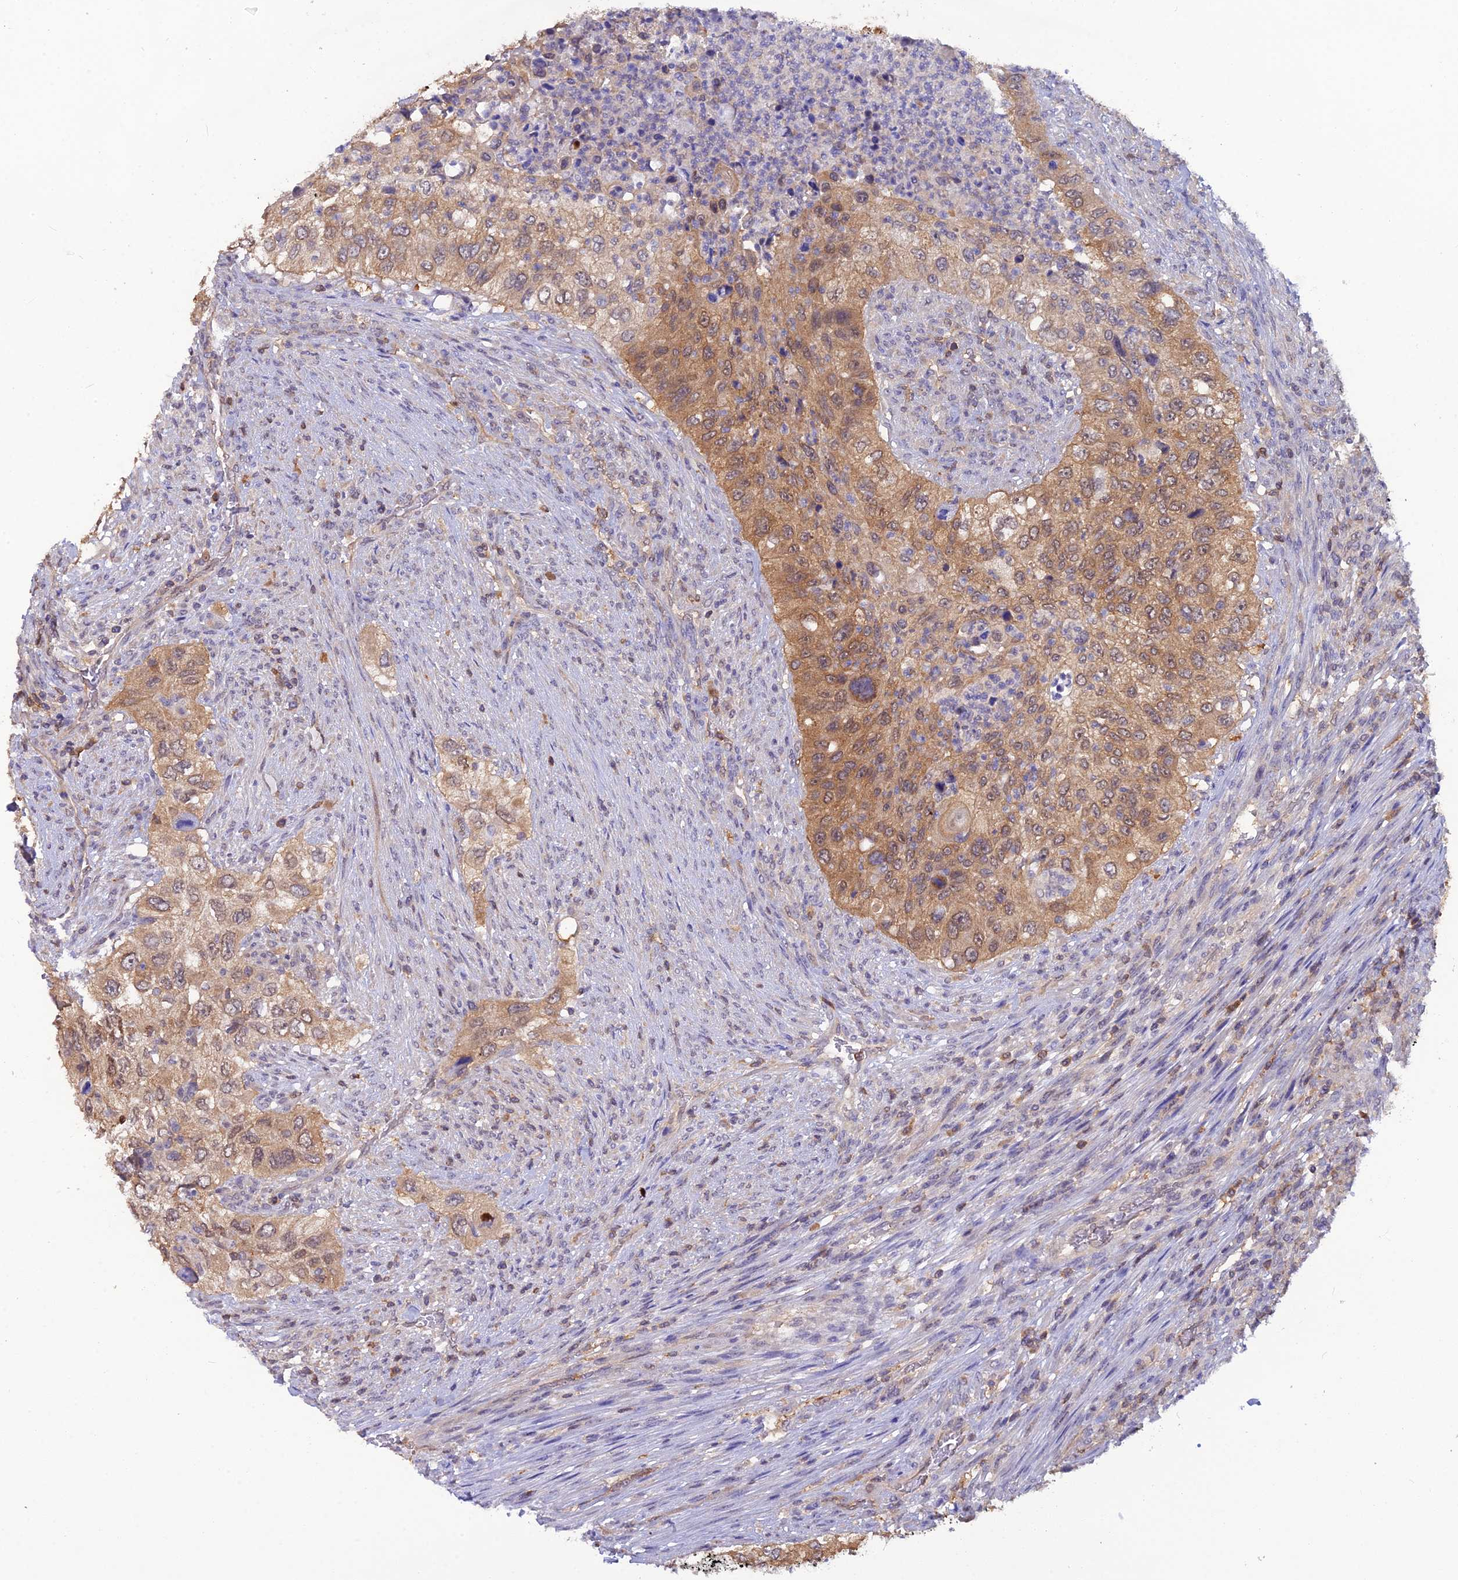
{"staining": {"intensity": "moderate", "quantity": "25%-75%", "location": "cytoplasmic/membranous,nuclear"}, "tissue": "urothelial cancer", "cell_type": "Tumor cells", "image_type": "cancer", "snomed": [{"axis": "morphology", "description": "Urothelial carcinoma, High grade"}, {"axis": "topography", "description": "Urinary bladder"}], "caption": "Urothelial cancer stained with a protein marker shows moderate staining in tumor cells.", "gene": "HINT1", "patient": {"sex": "female", "age": 60}}